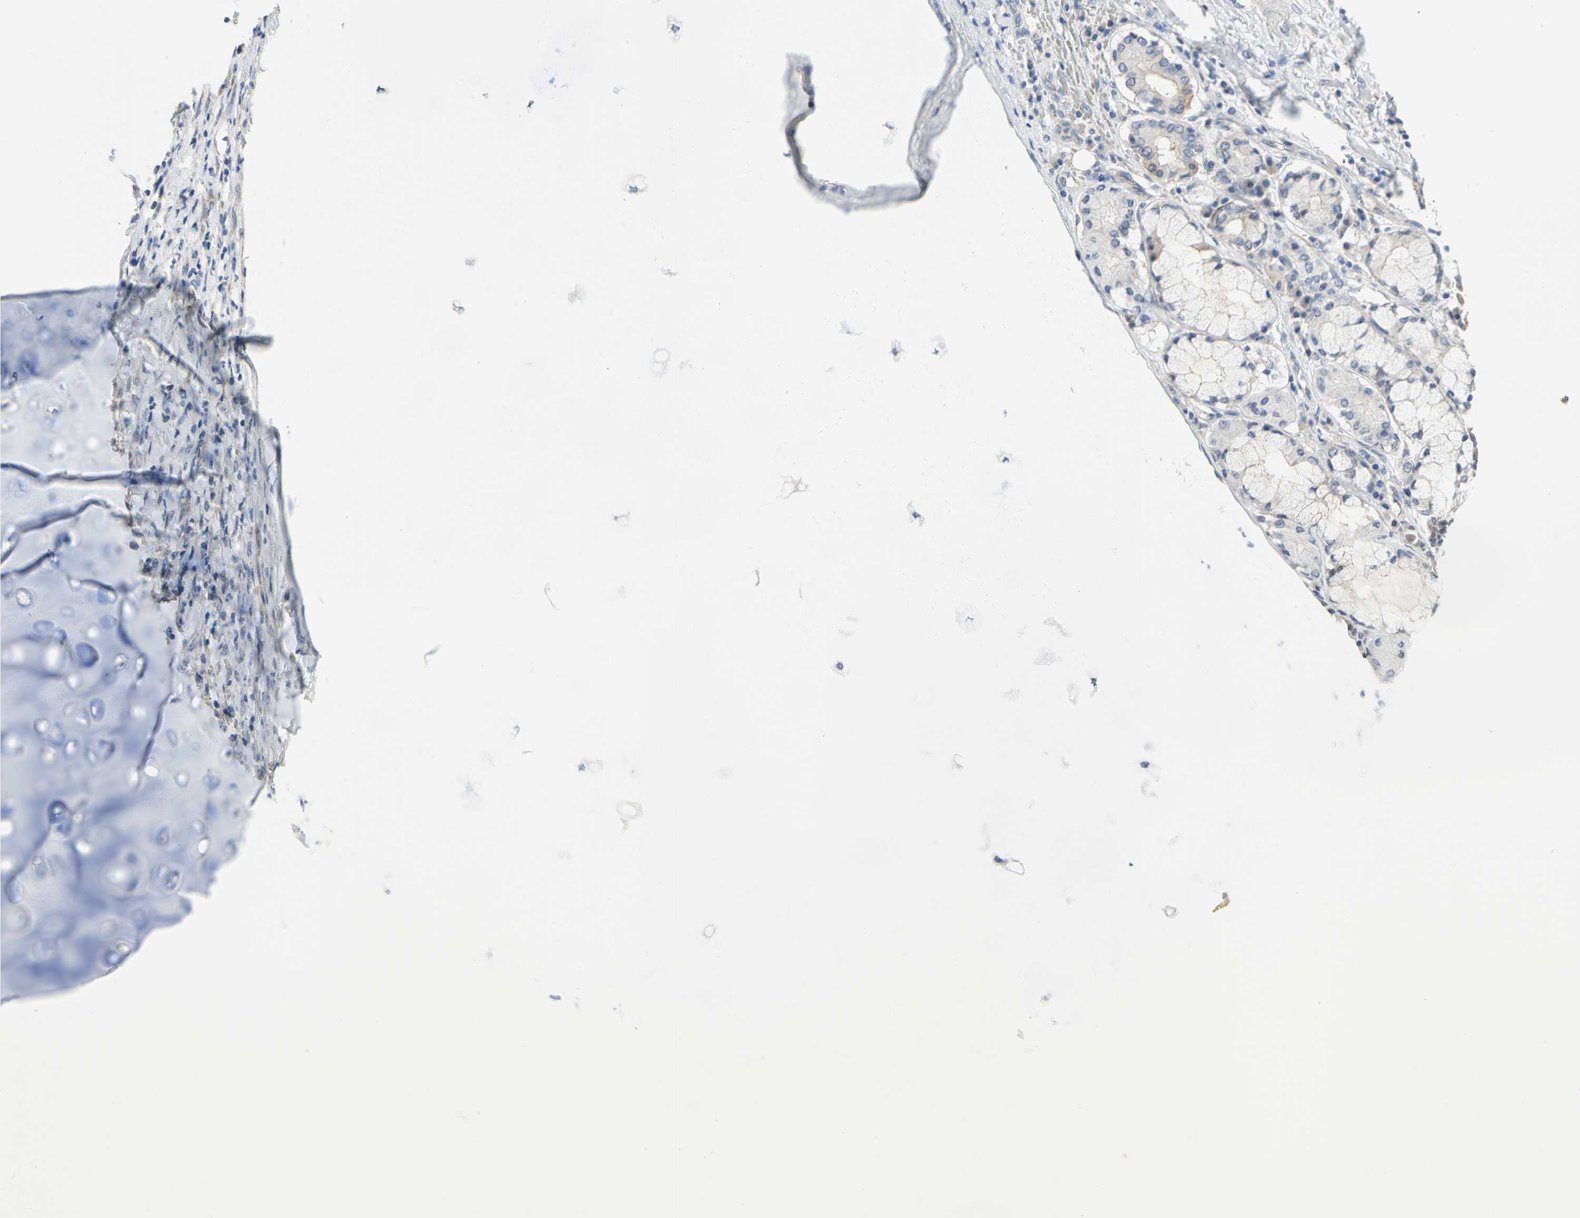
{"staining": {"intensity": "weak", "quantity": "<25%", "location": "cytoplasmic/membranous"}, "tissue": "lung cancer", "cell_type": "Tumor cells", "image_type": "cancer", "snomed": [{"axis": "morphology", "description": "Squamous cell carcinoma, NOS"}, {"axis": "topography", "description": "Lung"}], "caption": "Immunohistochemistry histopathology image of human lung squamous cell carcinoma stained for a protein (brown), which shows no expression in tumor cells.", "gene": "HTR1F", "patient": {"sex": "female", "age": 47}}